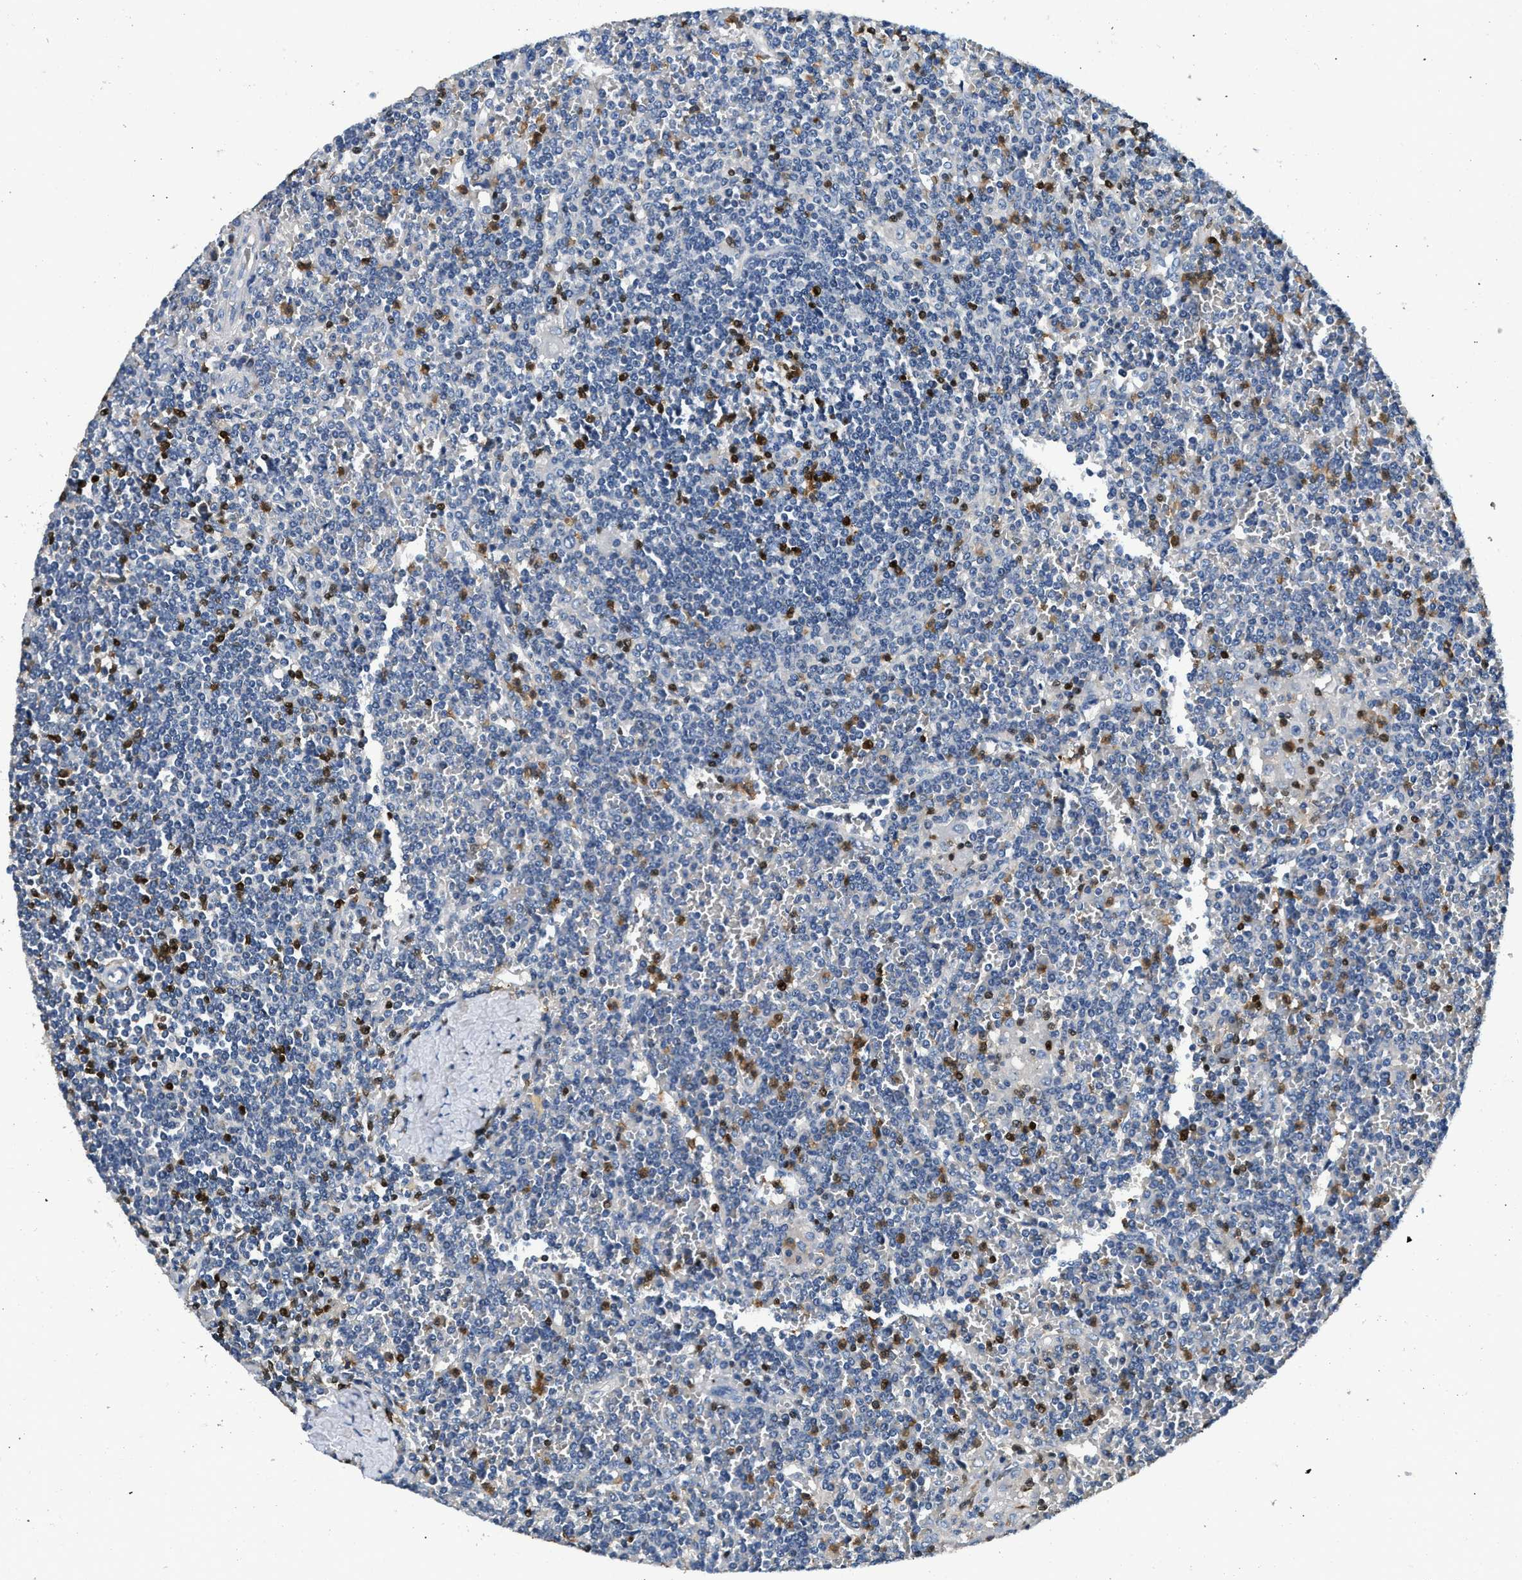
{"staining": {"intensity": "negative", "quantity": "none", "location": "none"}, "tissue": "lymphoma", "cell_type": "Tumor cells", "image_type": "cancer", "snomed": [{"axis": "morphology", "description": "Malignant lymphoma, non-Hodgkin's type, Low grade"}, {"axis": "topography", "description": "Spleen"}], "caption": "A high-resolution micrograph shows immunohistochemistry staining of lymphoma, which displays no significant expression in tumor cells.", "gene": "TOX", "patient": {"sex": "female", "age": 19}}